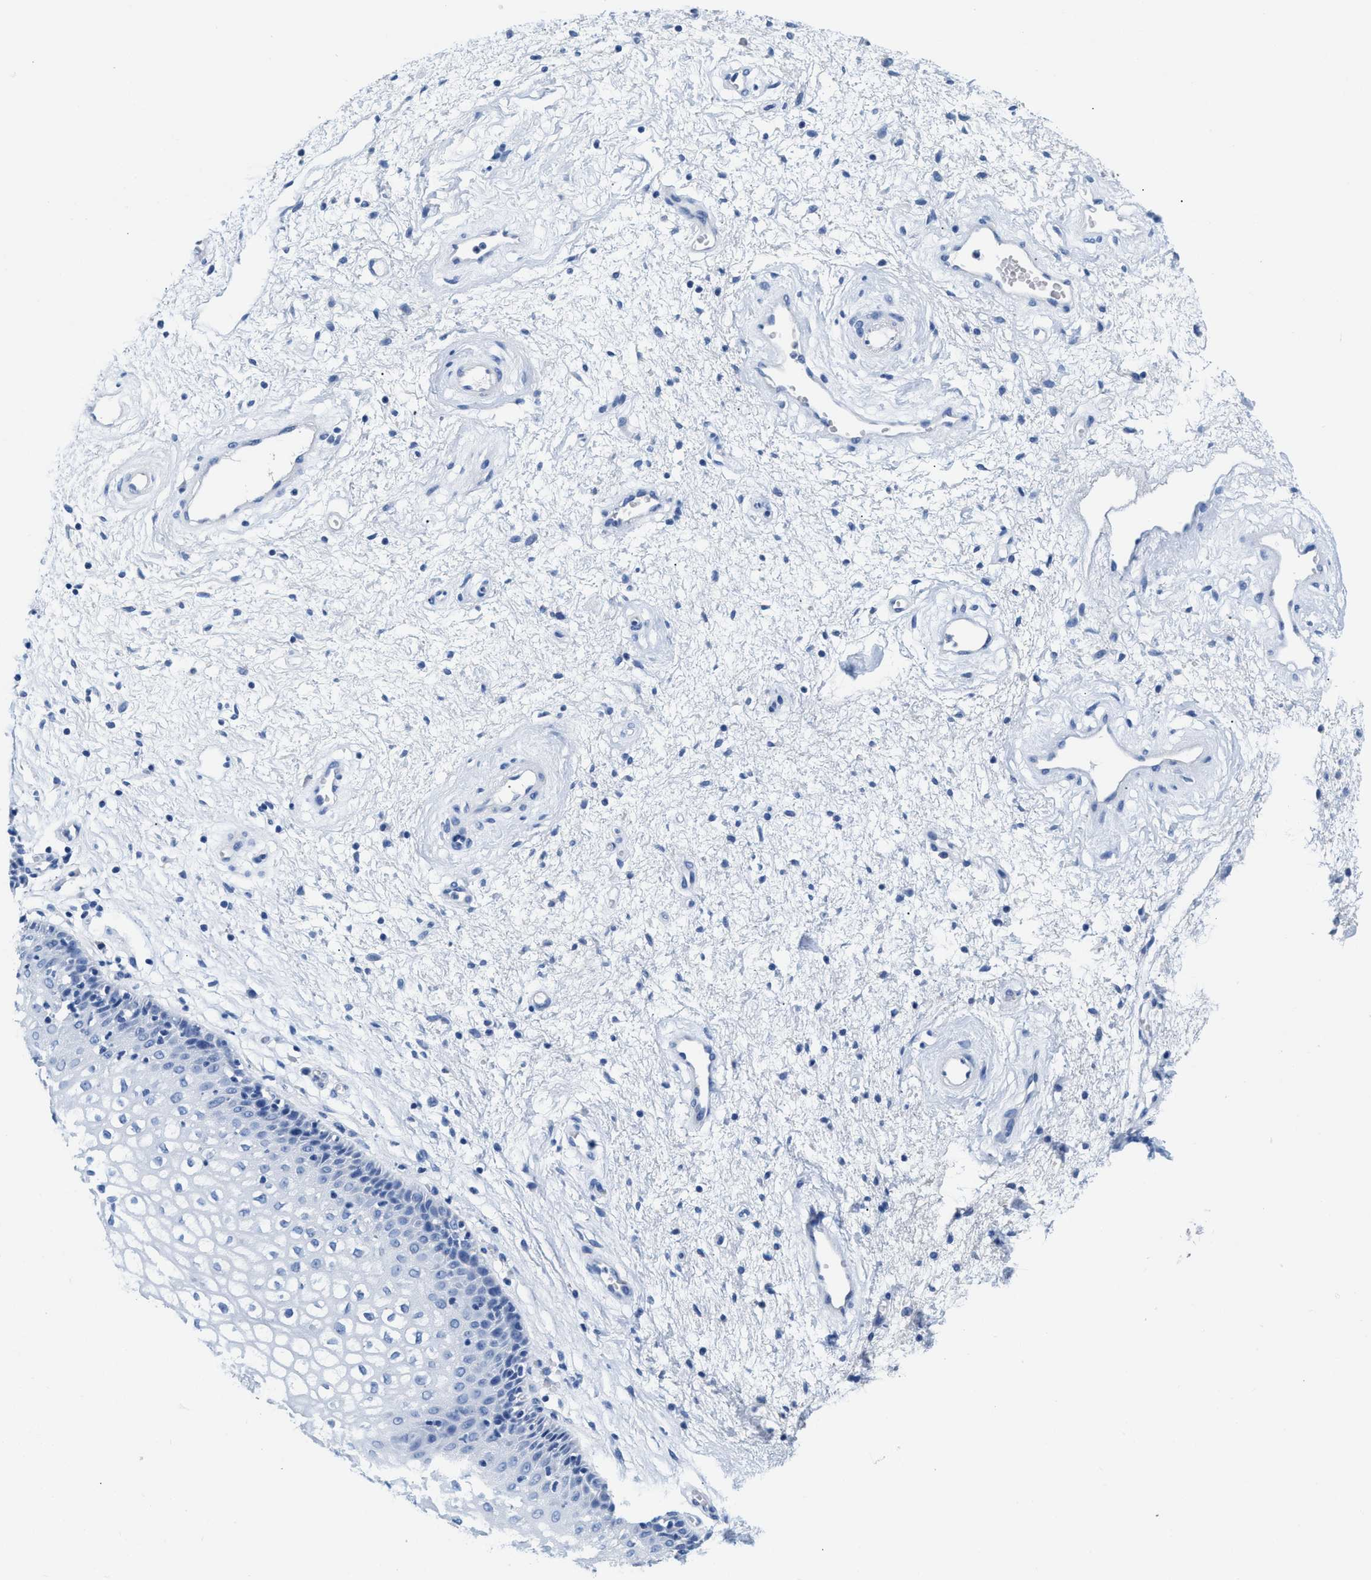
{"staining": {"intensity": "negative", "quantity": "none", "location": "none"}, "tissue": "vagina", "cell_type": "Squamous epithelial cells", "image_type": "normal", "snomed": [{"axis": "morphology", "description": "Normal tissue, NOS"}, {"axis": "topography", "description": "Vagina"}], "caption": "IHC of unremarkable human vagina demonstrates no staining in squamous epithelial cells.", "gene": "SLFN13", "patient": {"sex": "female", "age": 34}}